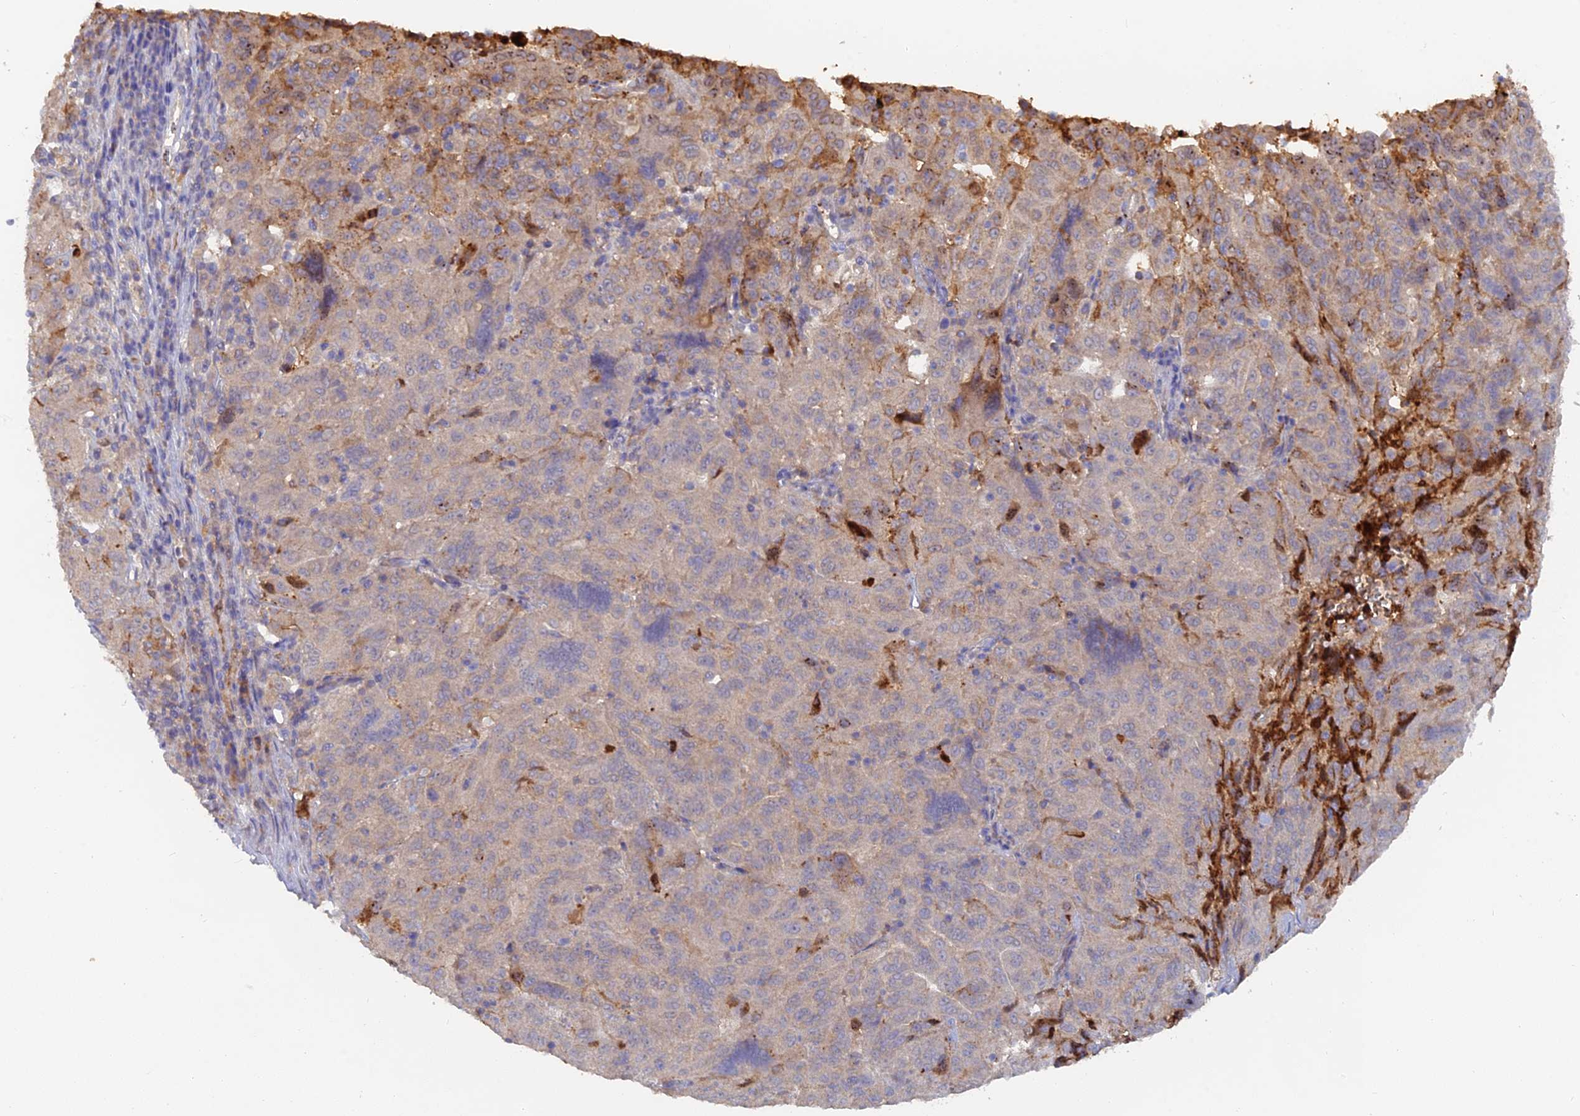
{"staining": {"intensity": "moderate", "quantity": "<25%", "location": "cytoplasmic/membranous"}, "tissue": "pancreatic cancer", "cell_type": "Tumor cells", "image_type": "cancer", "snomed": [{"axis": "morphology", "description": "Adenocarcinoma, NOS"}, {"axis": "topography", "description": "Pancreas"}], "caption": "Pancreatic cancer was stained to show a protein in brown. There is low levels of moderate cytoplasmic/membranous positivity in approximately <25% of tumor cells.", "gene": "ARRDC1", "patient": {"sex": "male", "age": 63}}